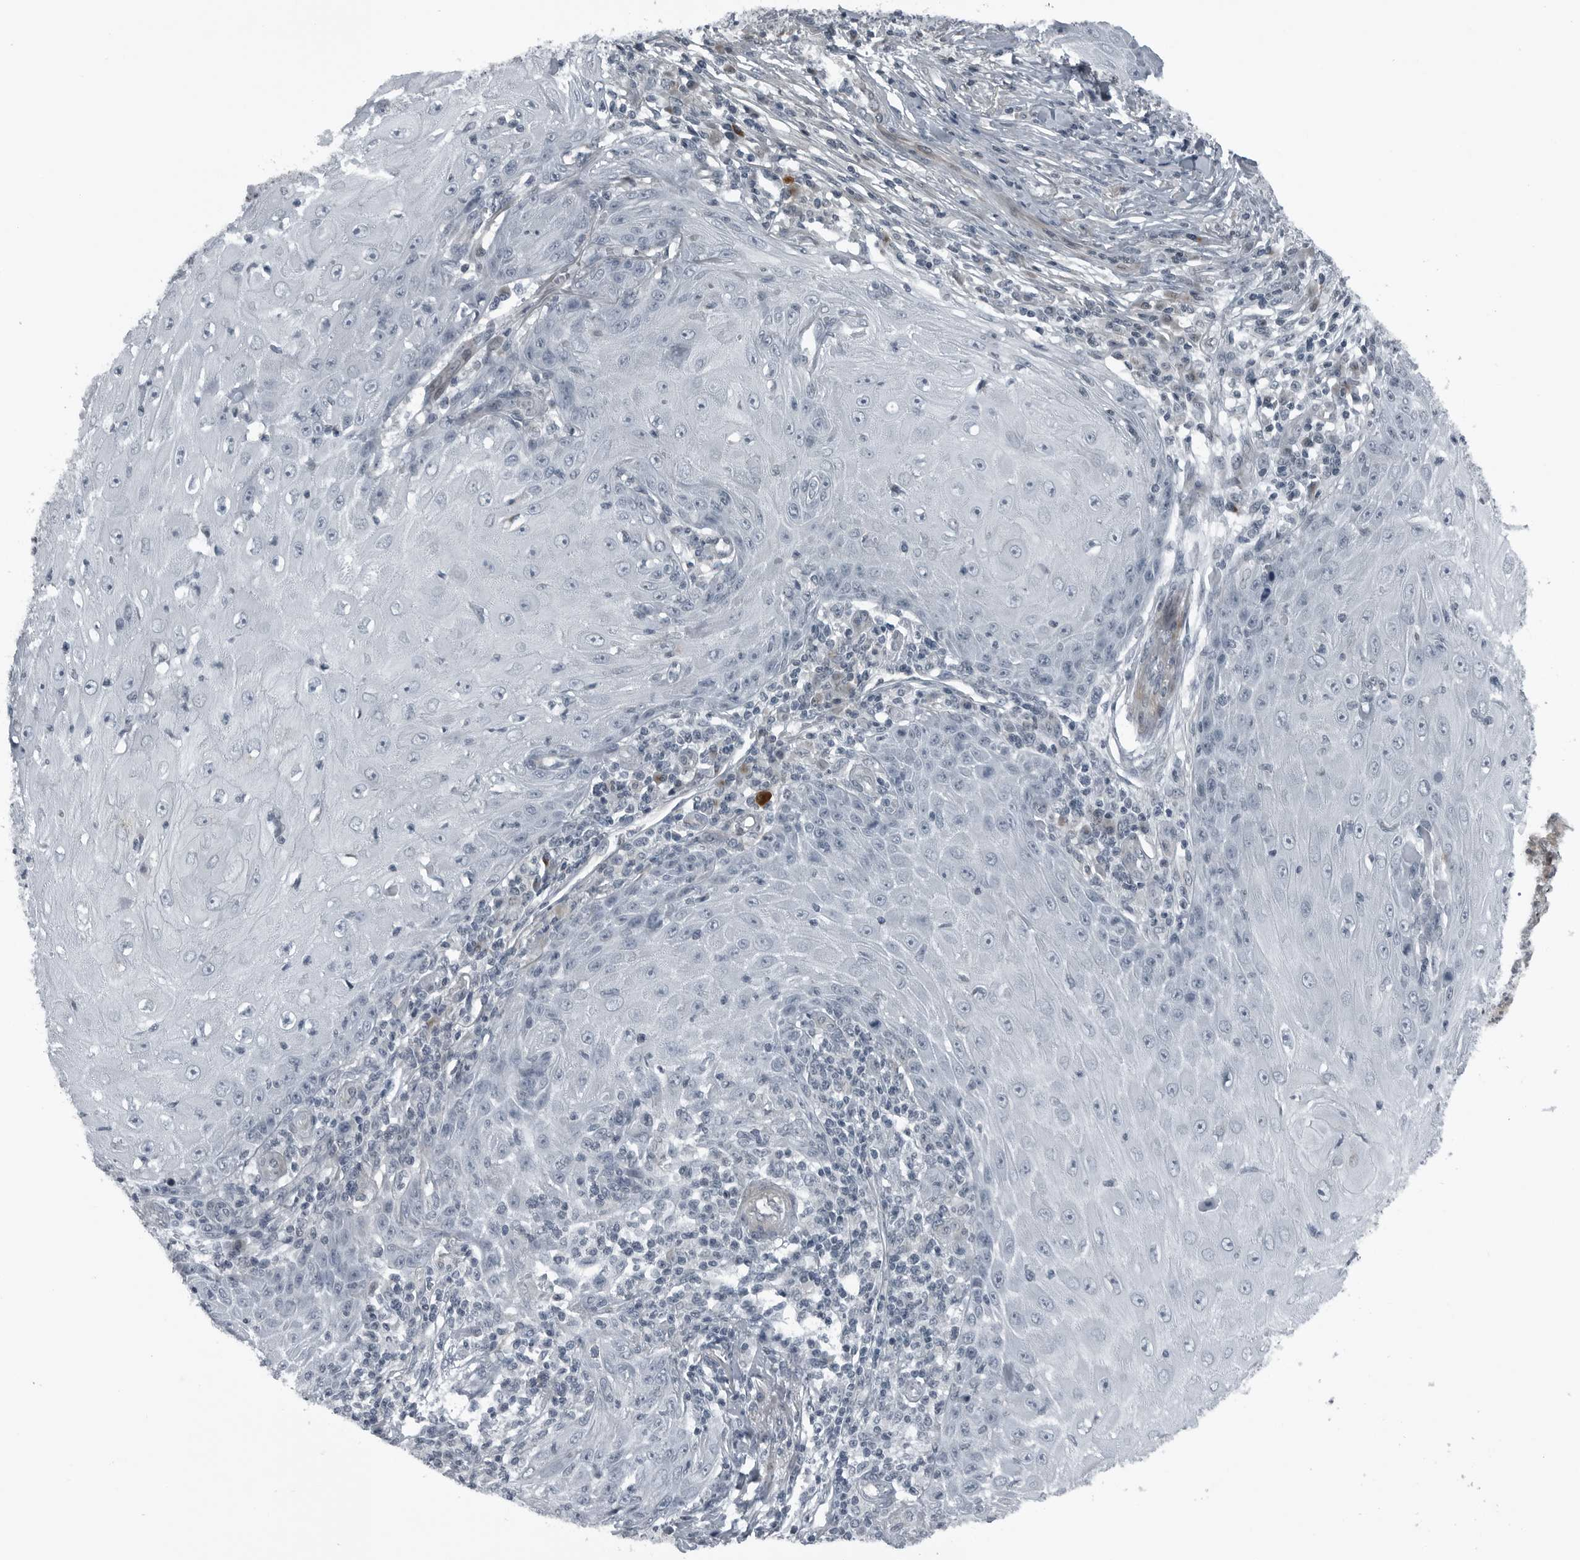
{"staining": {"intensity": "negative", "quantity": "none", "location": "none"}, "tissue": "skin cancer", "cell_type": "Tumor cells", "image_type": "cancer", "snomed": [{"axis": "morphology", "description": "Squamous cell carcinoma, NOS"}, {"axis": "topography", "description": "Skin"}], "caption": "Immunohistochemistry of squamous cell carcinoma (skin) demonstrates no positivity in tumor cells.", "gene": "GAK", "patient": {"sex": "female", "age": 73}}